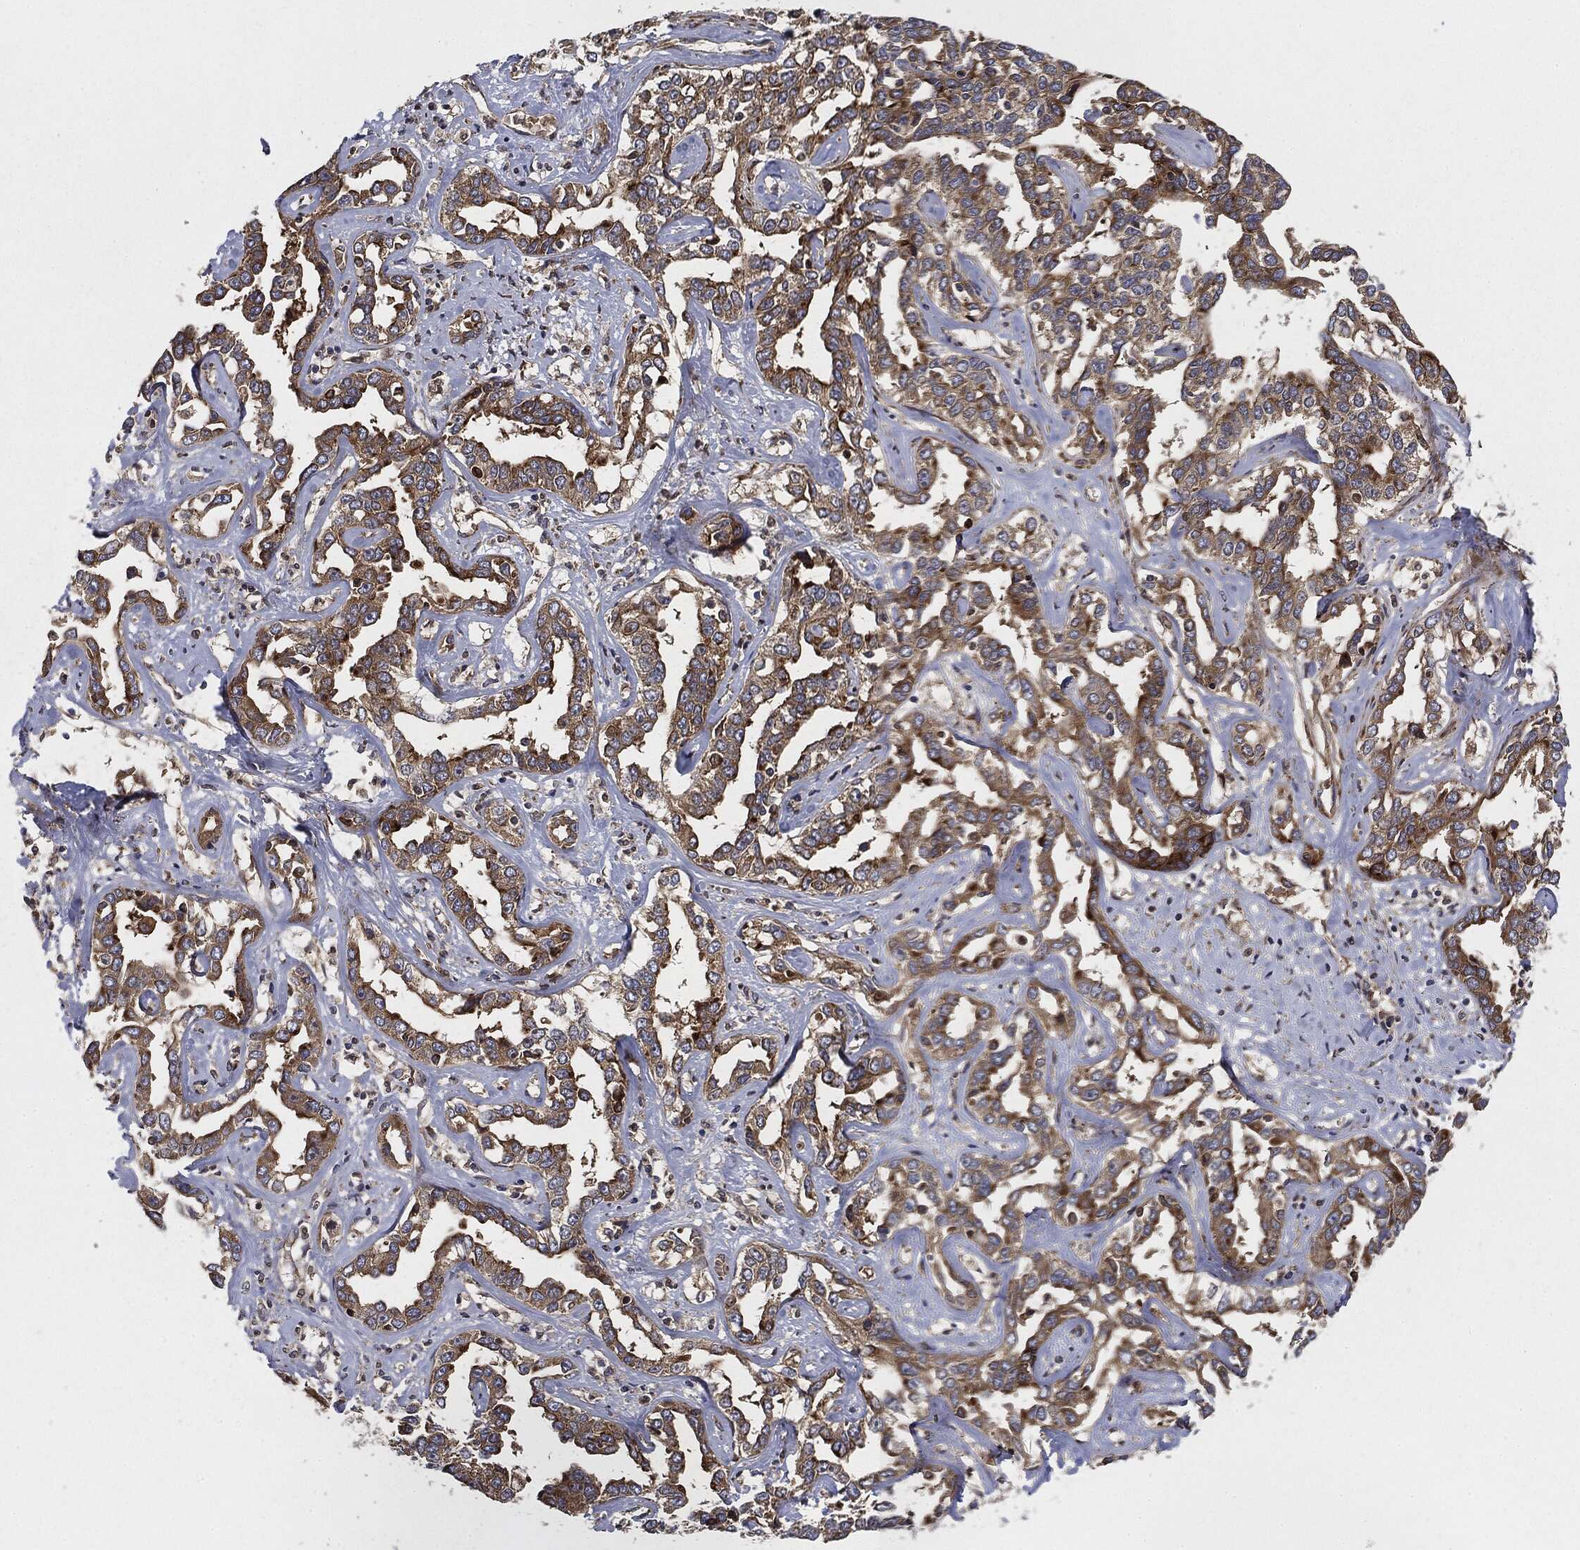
{"staining": {"intensity": "moderate", "quantity": ">75%", "location": "cytoplasmic/membranous"}, "tissue": "liver cancer", "cell_type": "Tumor cells", "image_type": "cancer", "snomed": [{"axis": "morphology", "description": "Cholangiocarcinoma"}, {"axis": "topography", "description": "Liver"}], "caption": "Immunohistochemical staining of liver cancer shows medium levels of moderate cytoplasmic/membranous positivity in approximately >75% of tumor cells.", "gene": "EIF2AK2", "patient": {"sex": "male", "age": 59}}